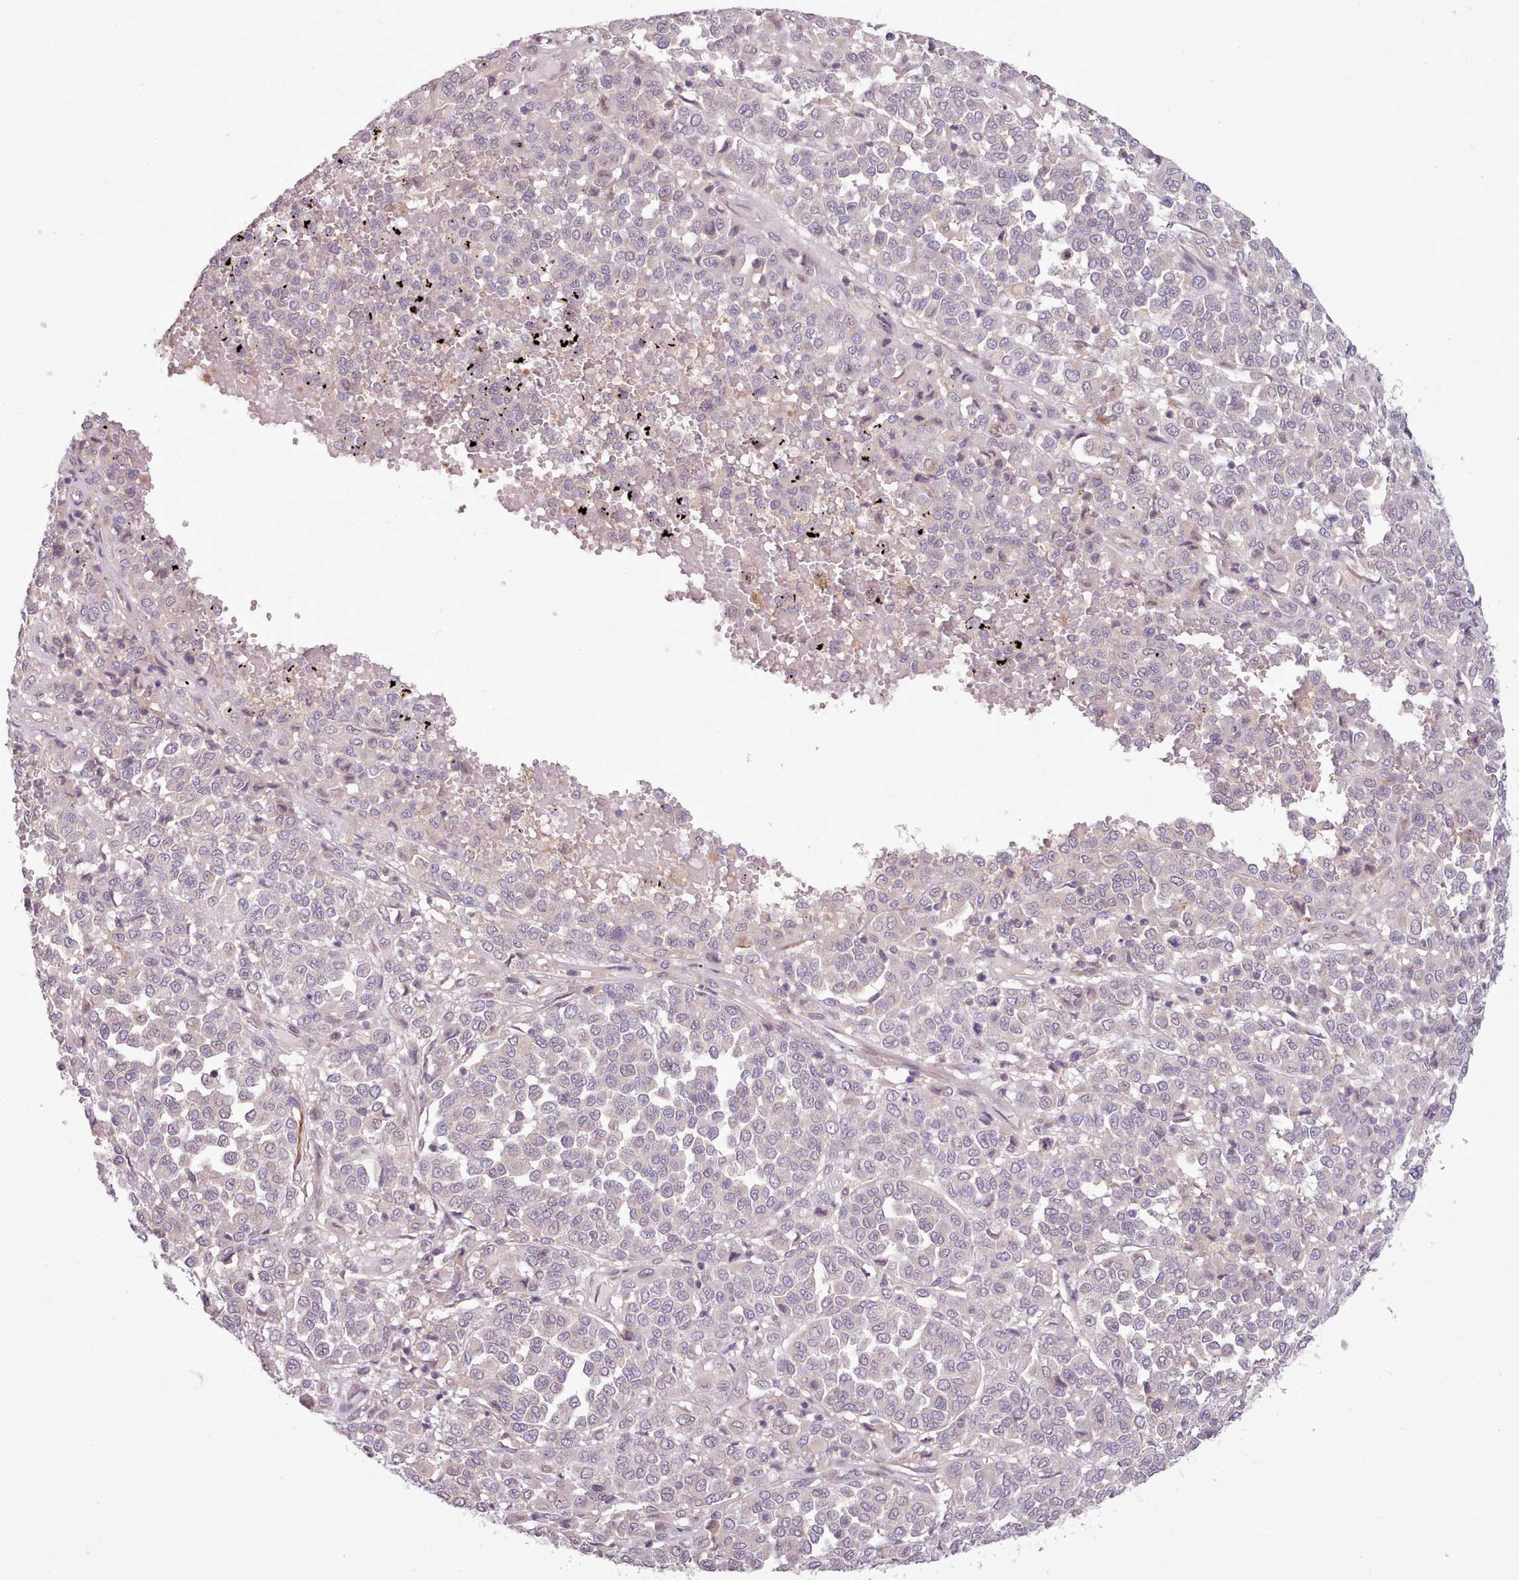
{"staining": {"intensity": "negative", "quantity": "none", "location": "none"}, "tissue": "melanoma", "cell_type": "Tumor cells", "image_type": "cancer", "snomed": [{"axis": "morphology", "description": "Malignant melanoma, Metastatic site"}, {"axis": "topography", "description": "Pancreas"}], "caption": "The micrograph shows no significant positivity in tumor cells of melanoma. Nuclei are stained in blue.", "gene": "NMRK1", "patient": {"sex": "female", "age": 30}}